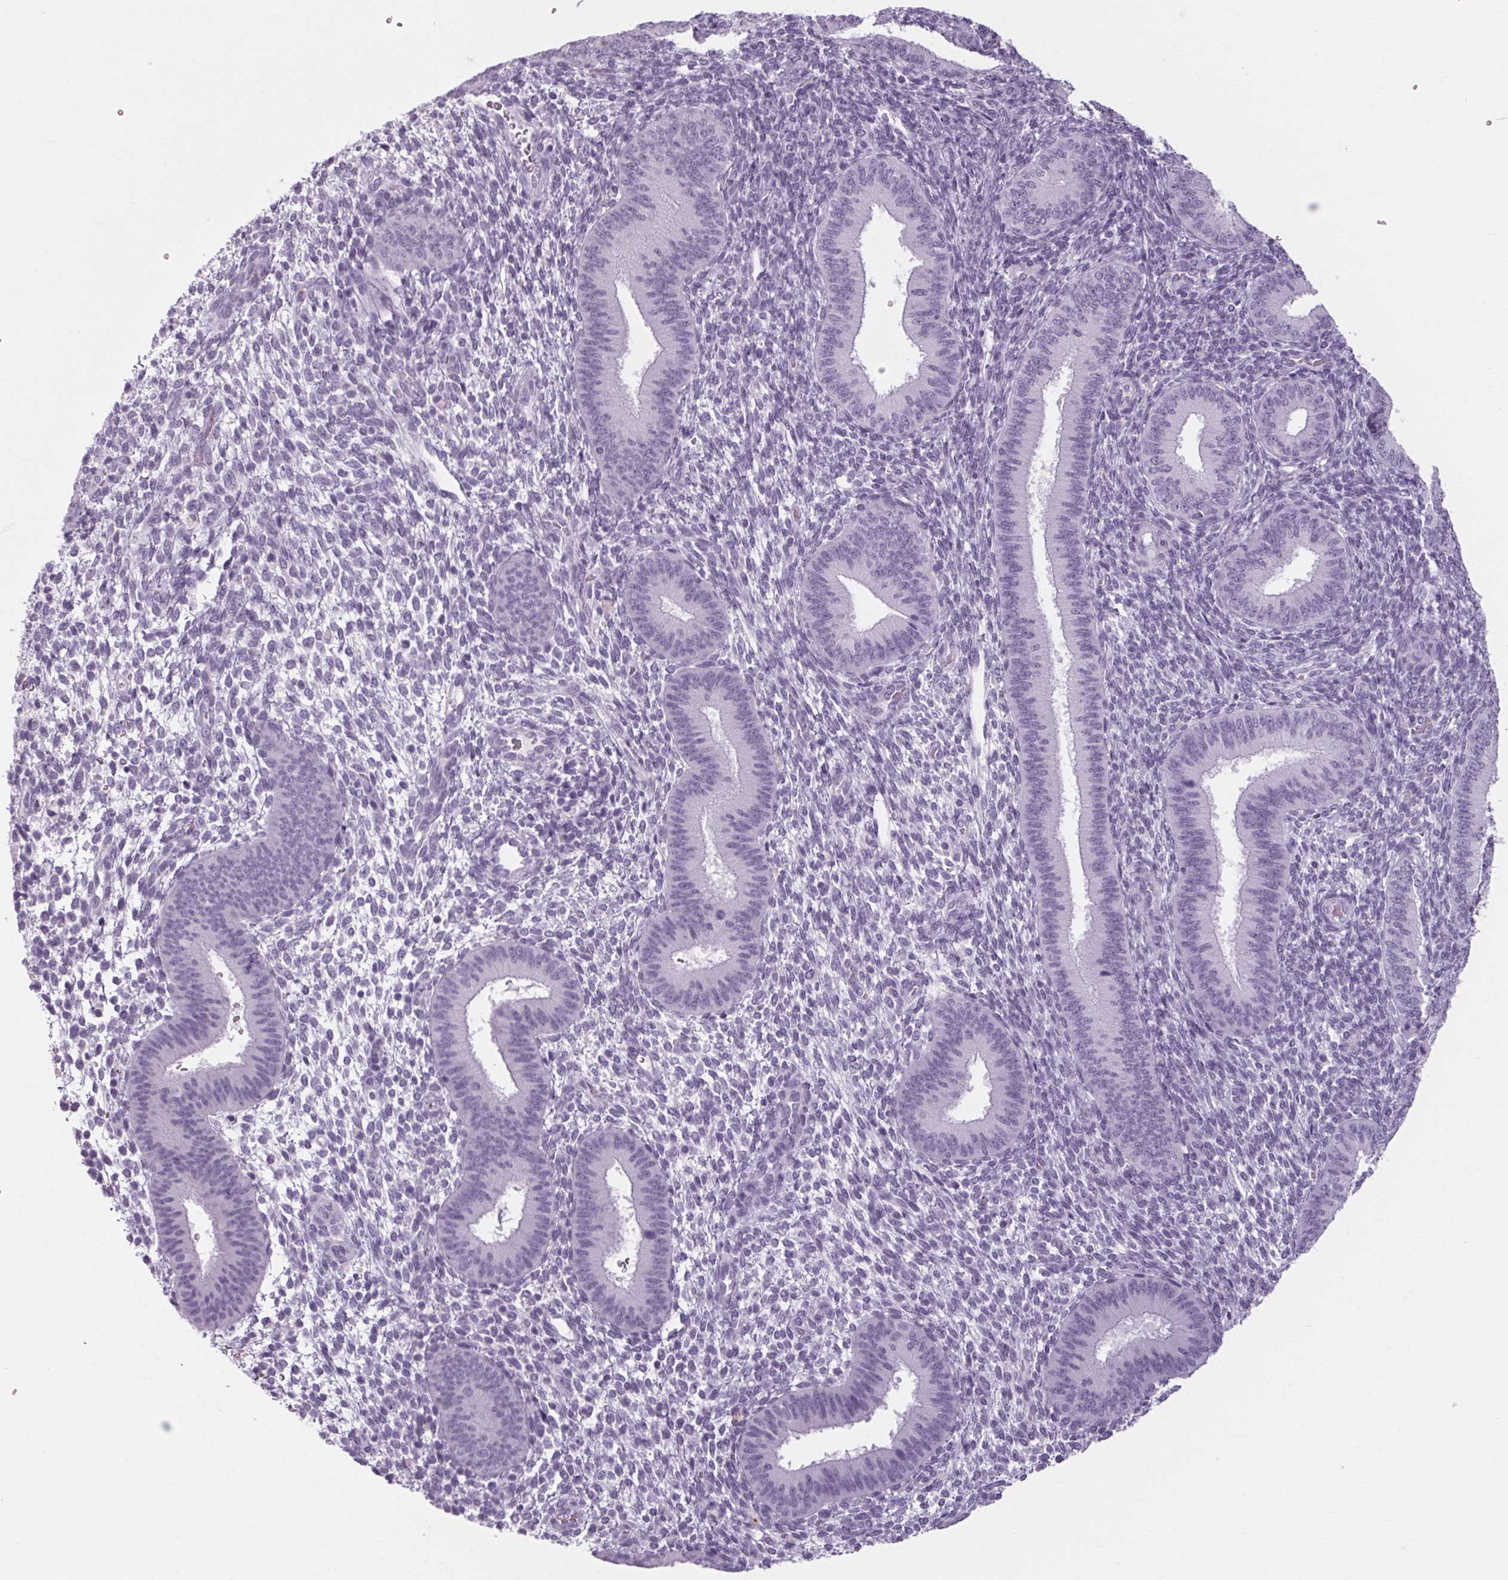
{"staining": {"intensity": "negative", "quantity": "none", "location": "none"}, "tissue": "endometrium", "cell_type": "Cells in endometrial stroma", "image_type": "normal", "snomed": [{"axis": "morphology", "description": "Normal tissue, NOS"}, {"axis": "topography", "description": "Endometrium"}], "caption": "There is no significant positivity in cells in endometrial stroma of endometrium. (Stains: DAB immunohistochemistry with hematoxylin counter stain, Microscopy: brightfield microscopy at high magnification).", "gene": "POMC", "patient": {"sex": "female", "age": 39}}